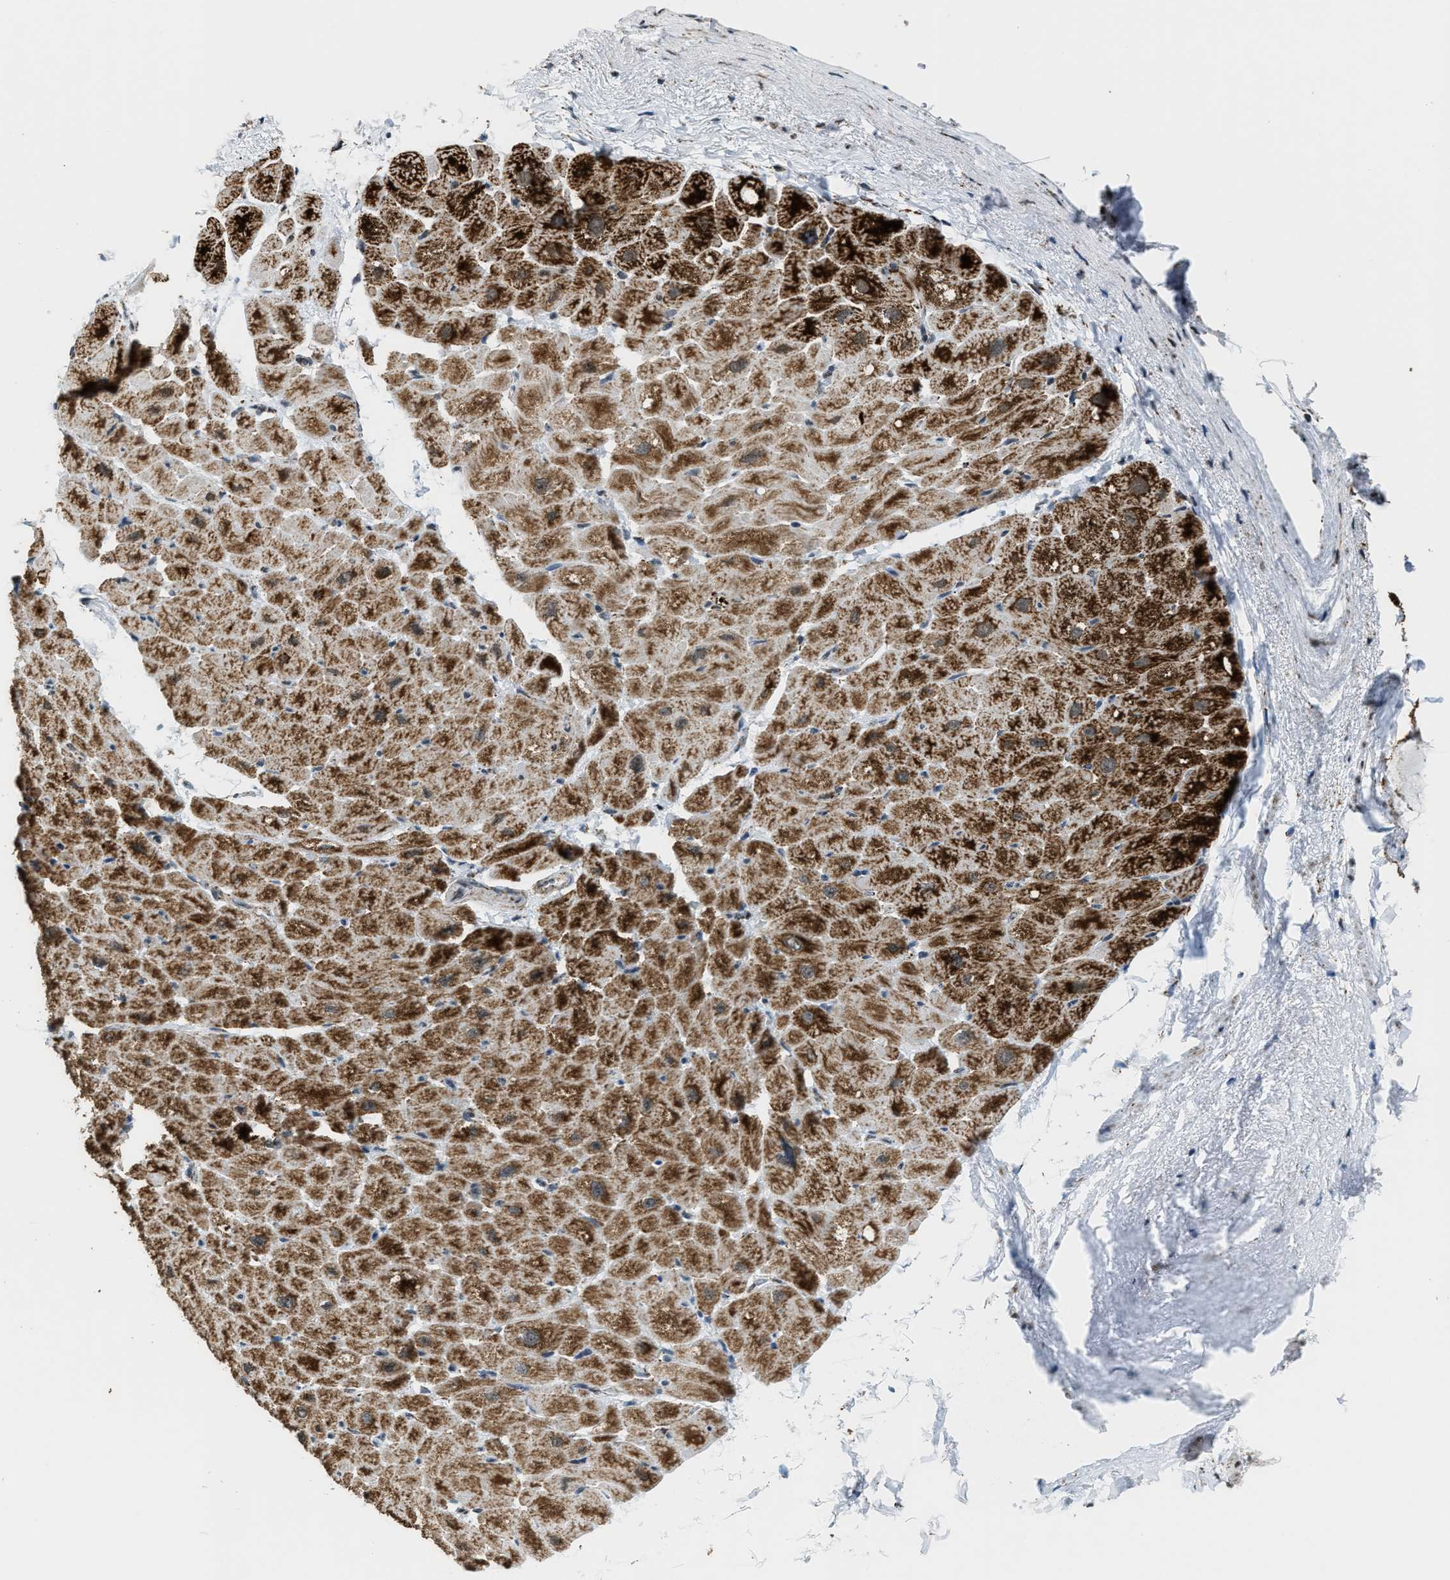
{"staining": {"intensity": "strong", "quantity": ">75%", "location": "cytoplasmic/membranous"}, "tissue": "heart muscle", "cell_type": "Cardiomyocytes", "image_type": "normal", "snomed": [{"axis": "morphology", "description": "Normal tissue, NOS"}, {"axis": "topography", "description": "Heart"}], "caption": "Cardiomyocytes reveal high levels of strong cytoplasmic/membranous staining in about >75% of cells in normal human heart muscle. (DAB (3,3'-diaminobenzidine) IHC with brightfield microscopy, high magnification).", "gene": "HIBADH", "patient": {"sex": "male", "age": 49}}